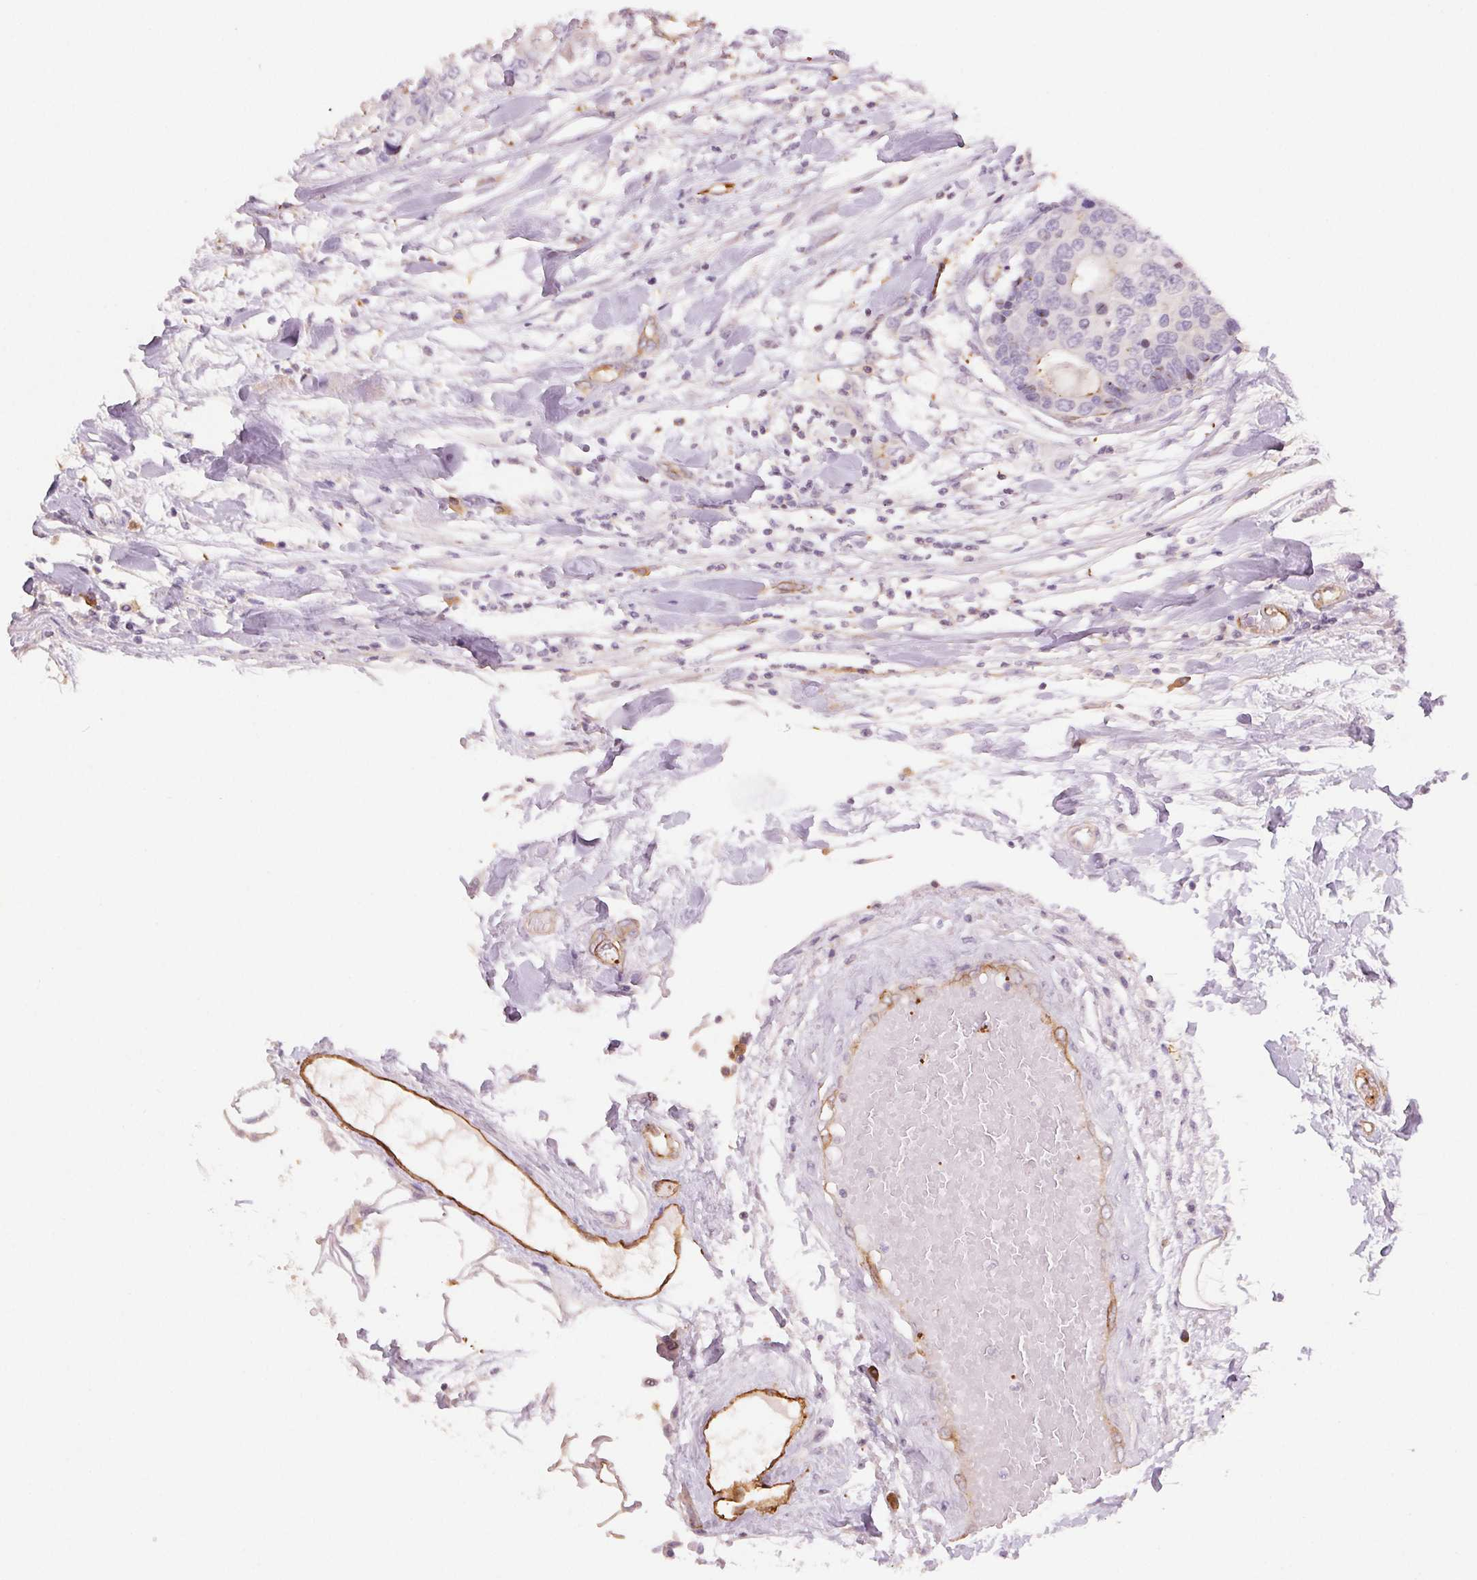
{"staining": {"intensity": "negative", "quantity": "none", "location": "none"}, "tissue": "colorectal cancer", "cell_type": "Tumor cells", "image_type": "cancer", "snomed": [{"axis": "morphology", "description": "Adenocarcinoma, NOS"}, {"axis": "topography", "description": "Colon"}], "caption": "Image shows no protein staining in tumor cells of colorectal cancer tissue.", "gene": "ANKRD13B", "patient": {"sex": "male", "age": 77}}